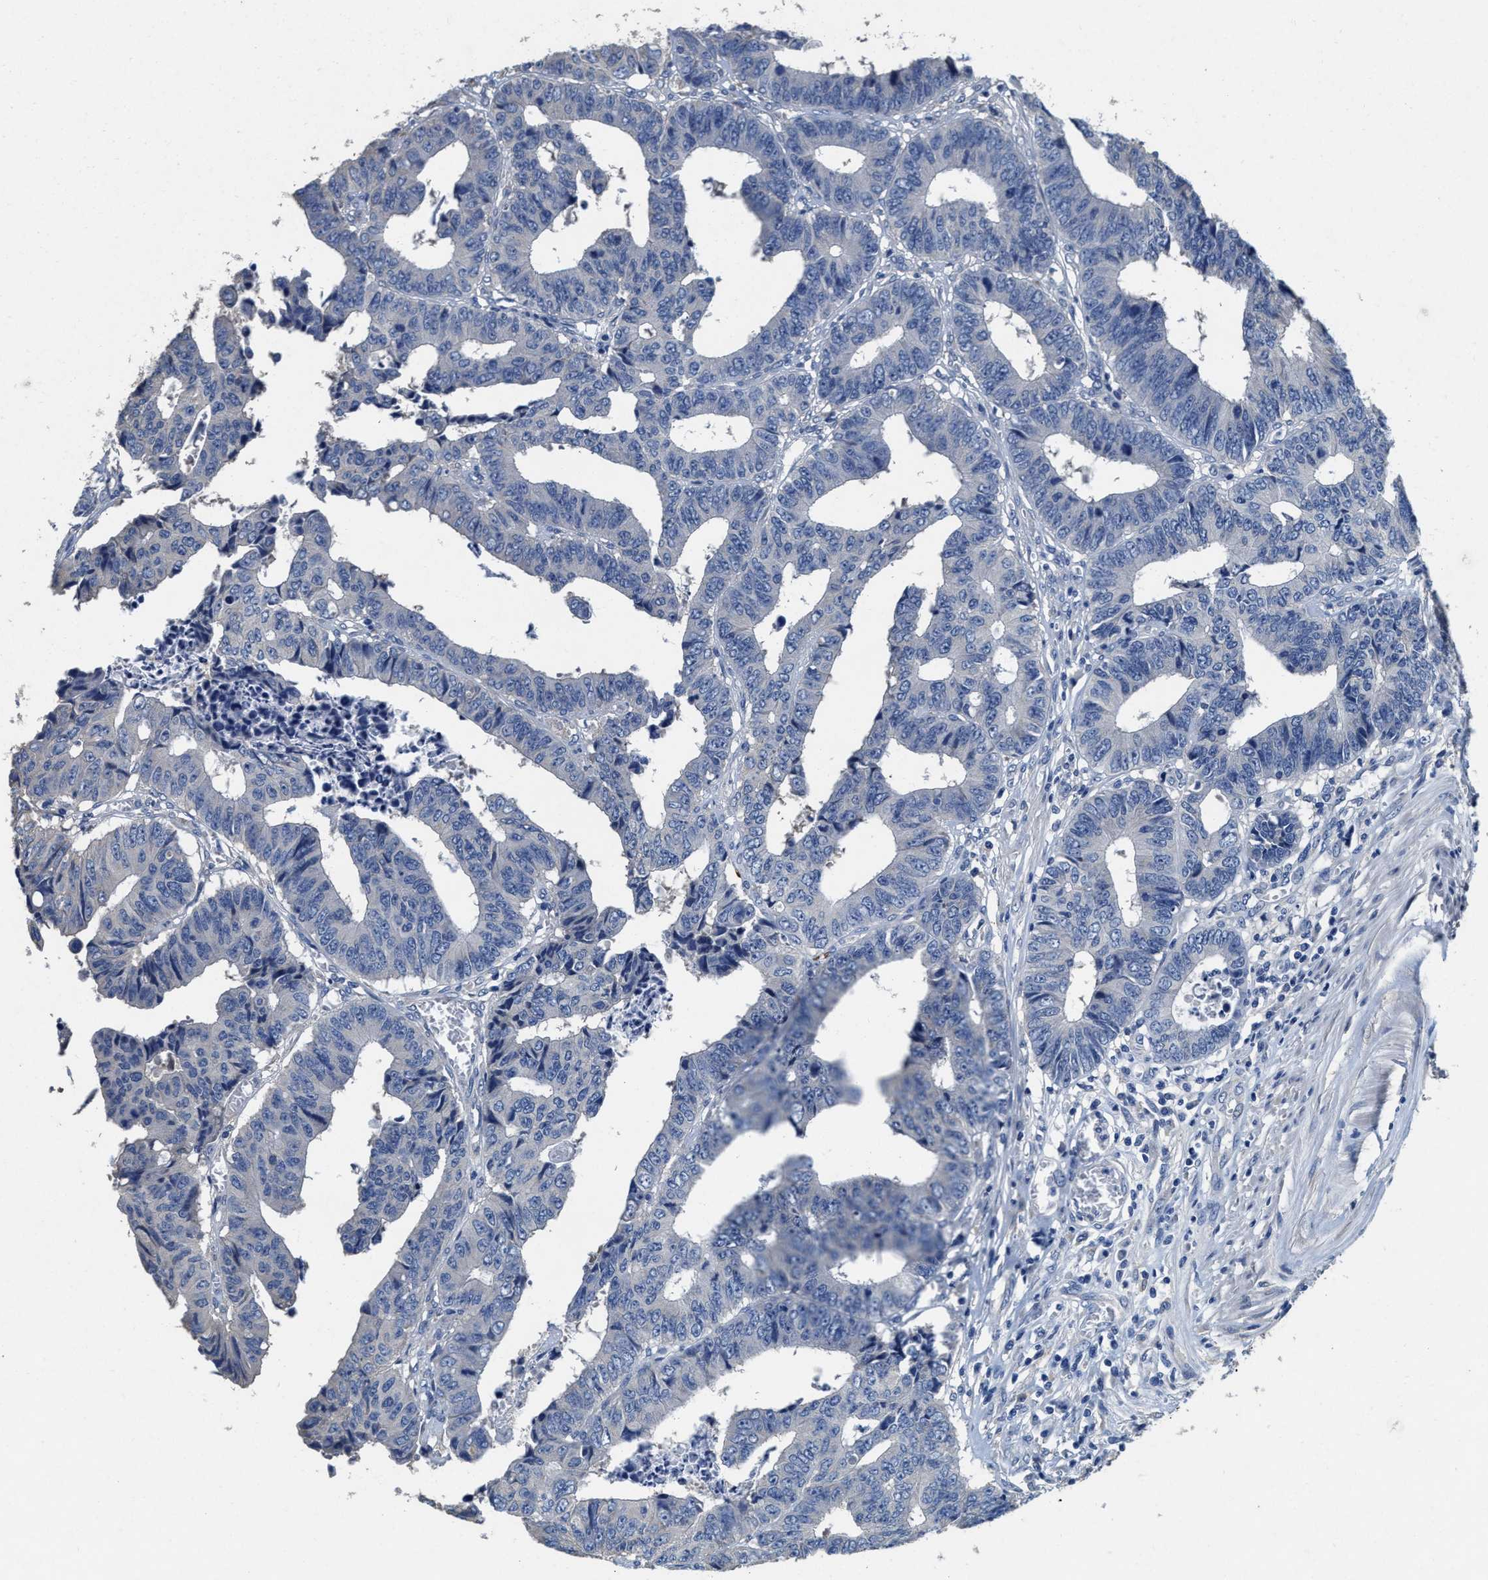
{"staining": {"intensity": "negative", "quantity": "none", "location": "none"}, "tissue": "colorectal cancer", "cell_type": "Tumor cells", "image_type": "cancer", "snomed": [{"axis": "morphology", "description": "Adenocarcinoma, NOS"}, {"axis": "topography", "description": "Rectum"}], "caption": "IHC of human adenocarcinoma (colorectal) reveals no expression in tumor cells.", "gene": "PEG10", "patient": {"sex": "male", "age": 84}}